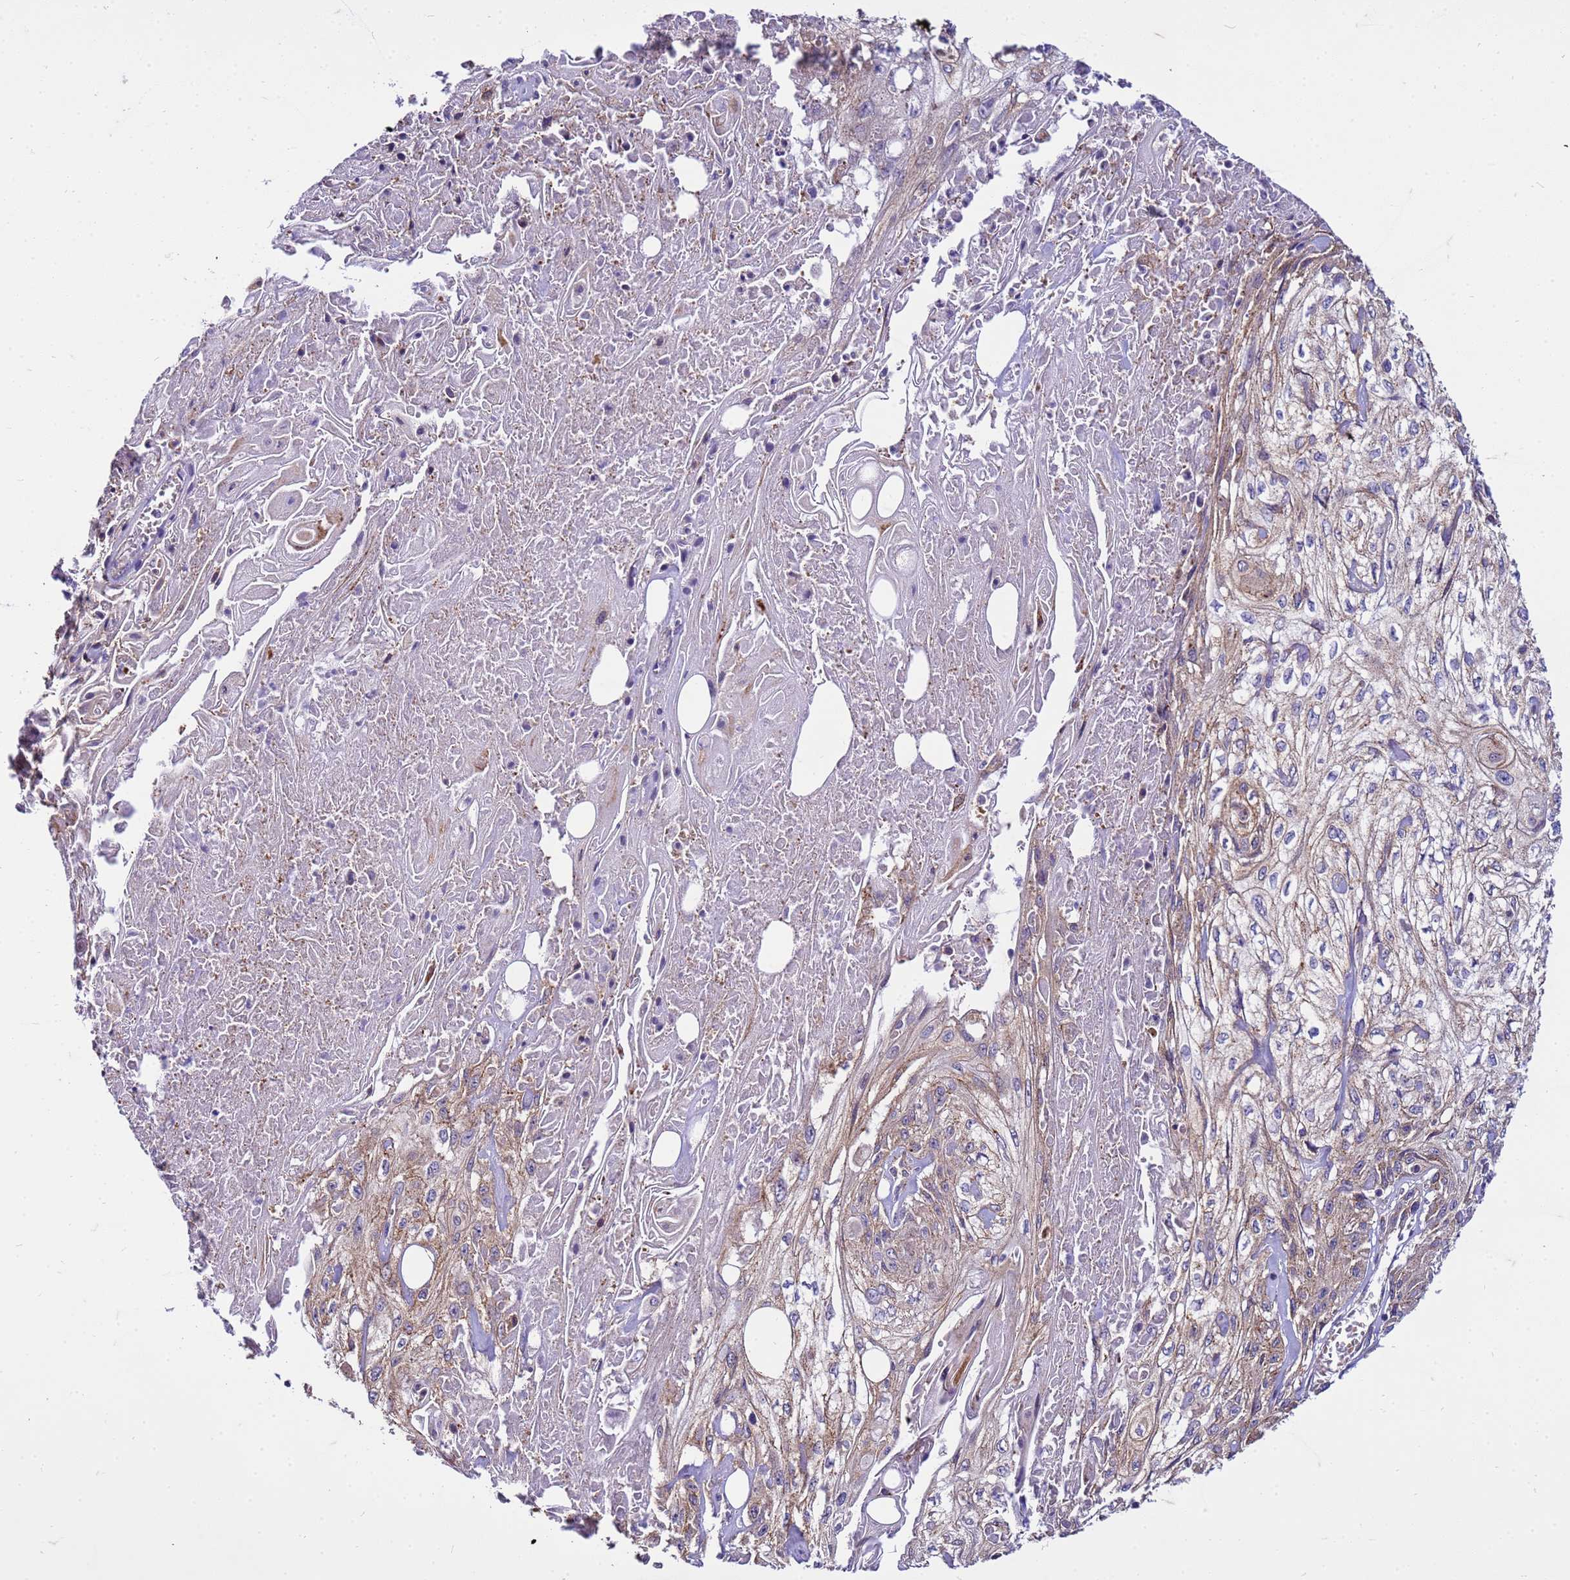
{"staining": {"intensity": "weak", "quantity": ">75%", "location": "cytoplasmic/membranous"}, "tissue": "skin cancer", "cell_type": "Tumor cells", "image_type": "cancer", "snomed": [{"axis": "morphology", "description": "Squamous cell carcinoma, NOS"}, {"axis": "morphology", "description": "Squamous cell carcinoma, metastatic, NOS"}, {"axis": "topography", "description": "Skin"}, {"axis": "topography", "description": "Lymph node"}], "caption": "Human skin squamous cell carcinoma stained with a protein marker demonstrates weak staining in tumor cells.", "gene": "PKD1", "patient": {"sex": "male", "age": 75}}